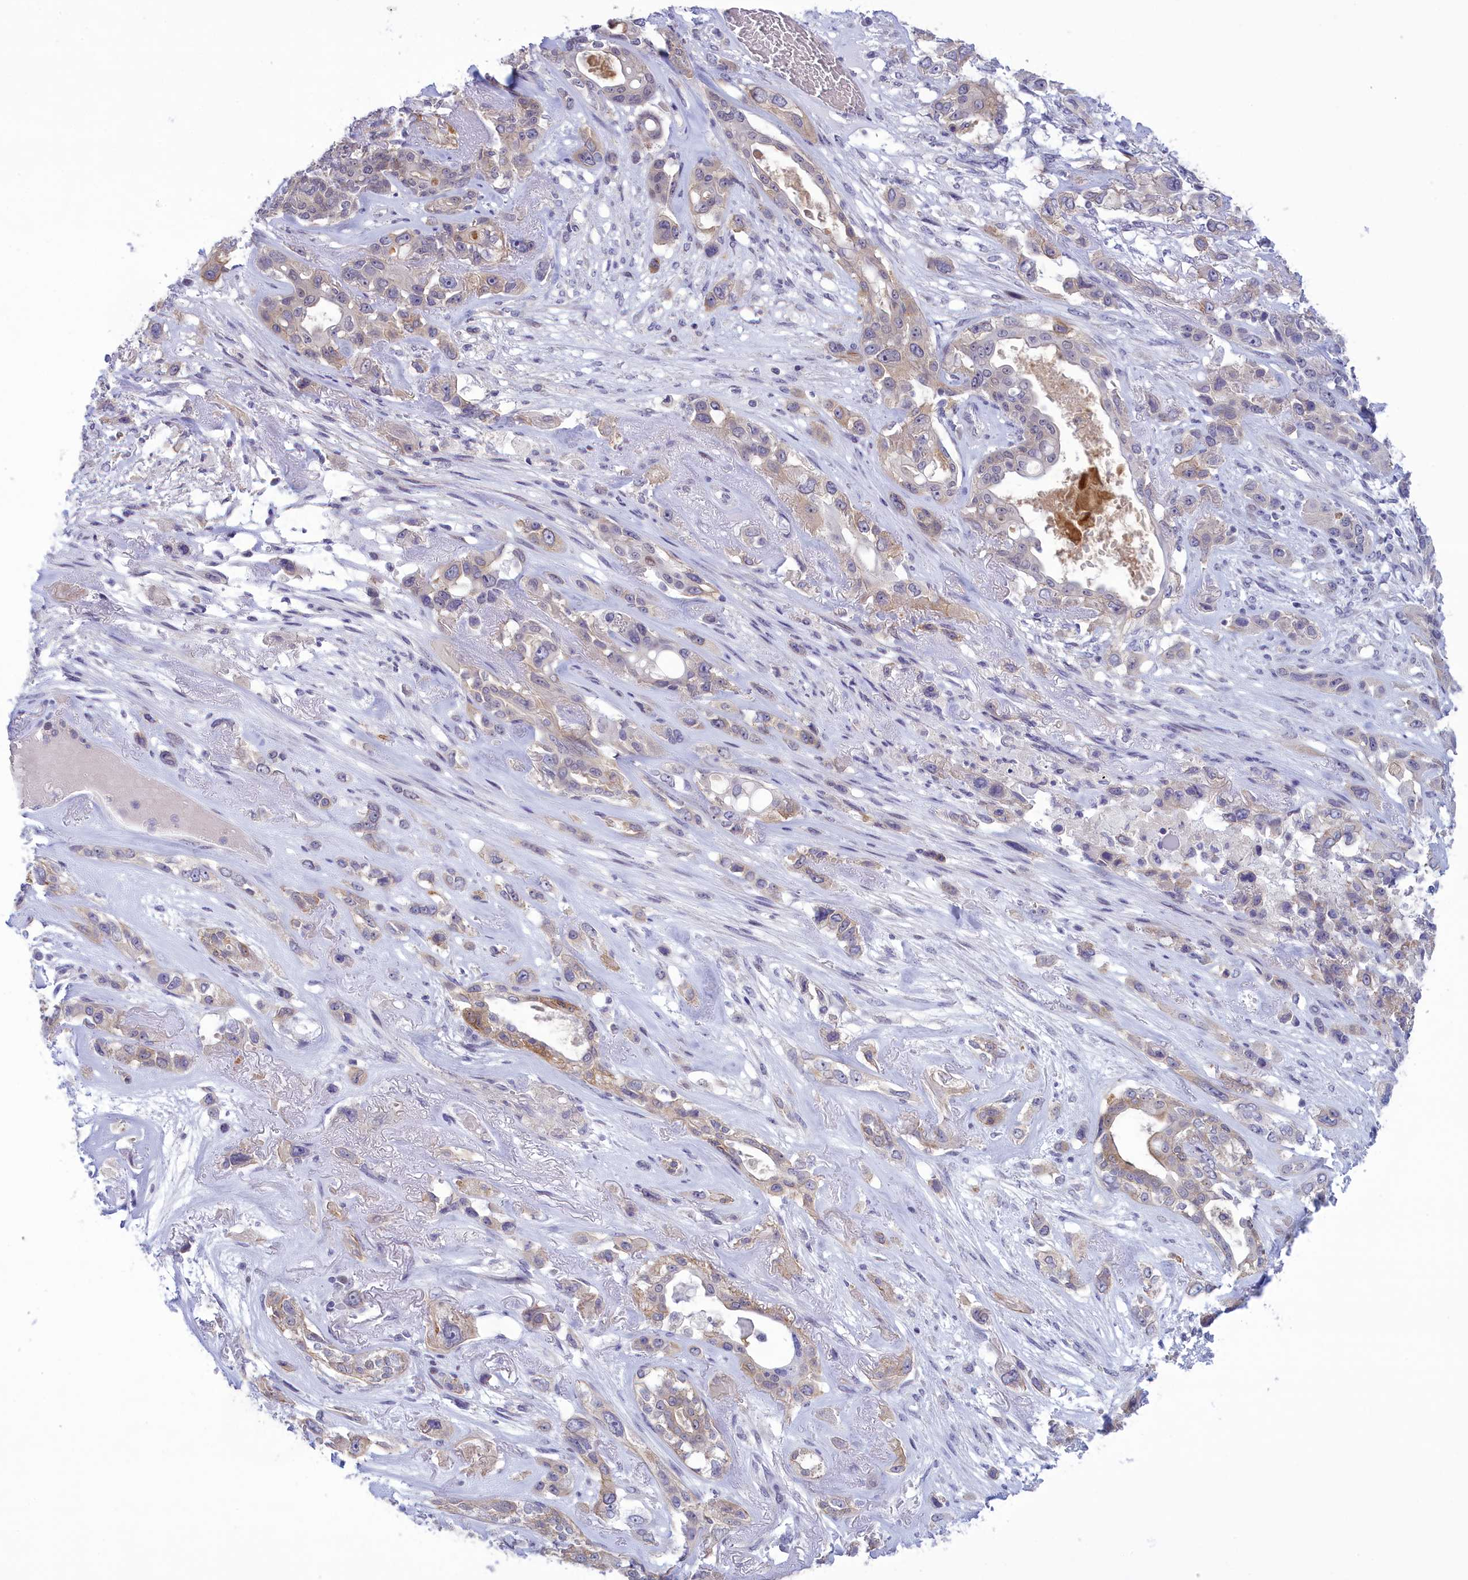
{"staining": {"intensity": "weak", "quantity": "<25%", "location": "cytoplasmic/membranous"}, "tissue": "lung cancer", "cell_type": "Tumor cells", "image_type": "cancer", "snomed": [{"axis": "morphology", "description": "Squamous cell carcinoma, NOS"}, {"axis": "topography", "description": "Lung"}], "caption": "Immunohistochemical staining of human lung squamous cell carcinoma demonstrates no significant staining in tumor cells.", "gene": "CORO2A", "patient": {"sex": "female", "age": 70}}